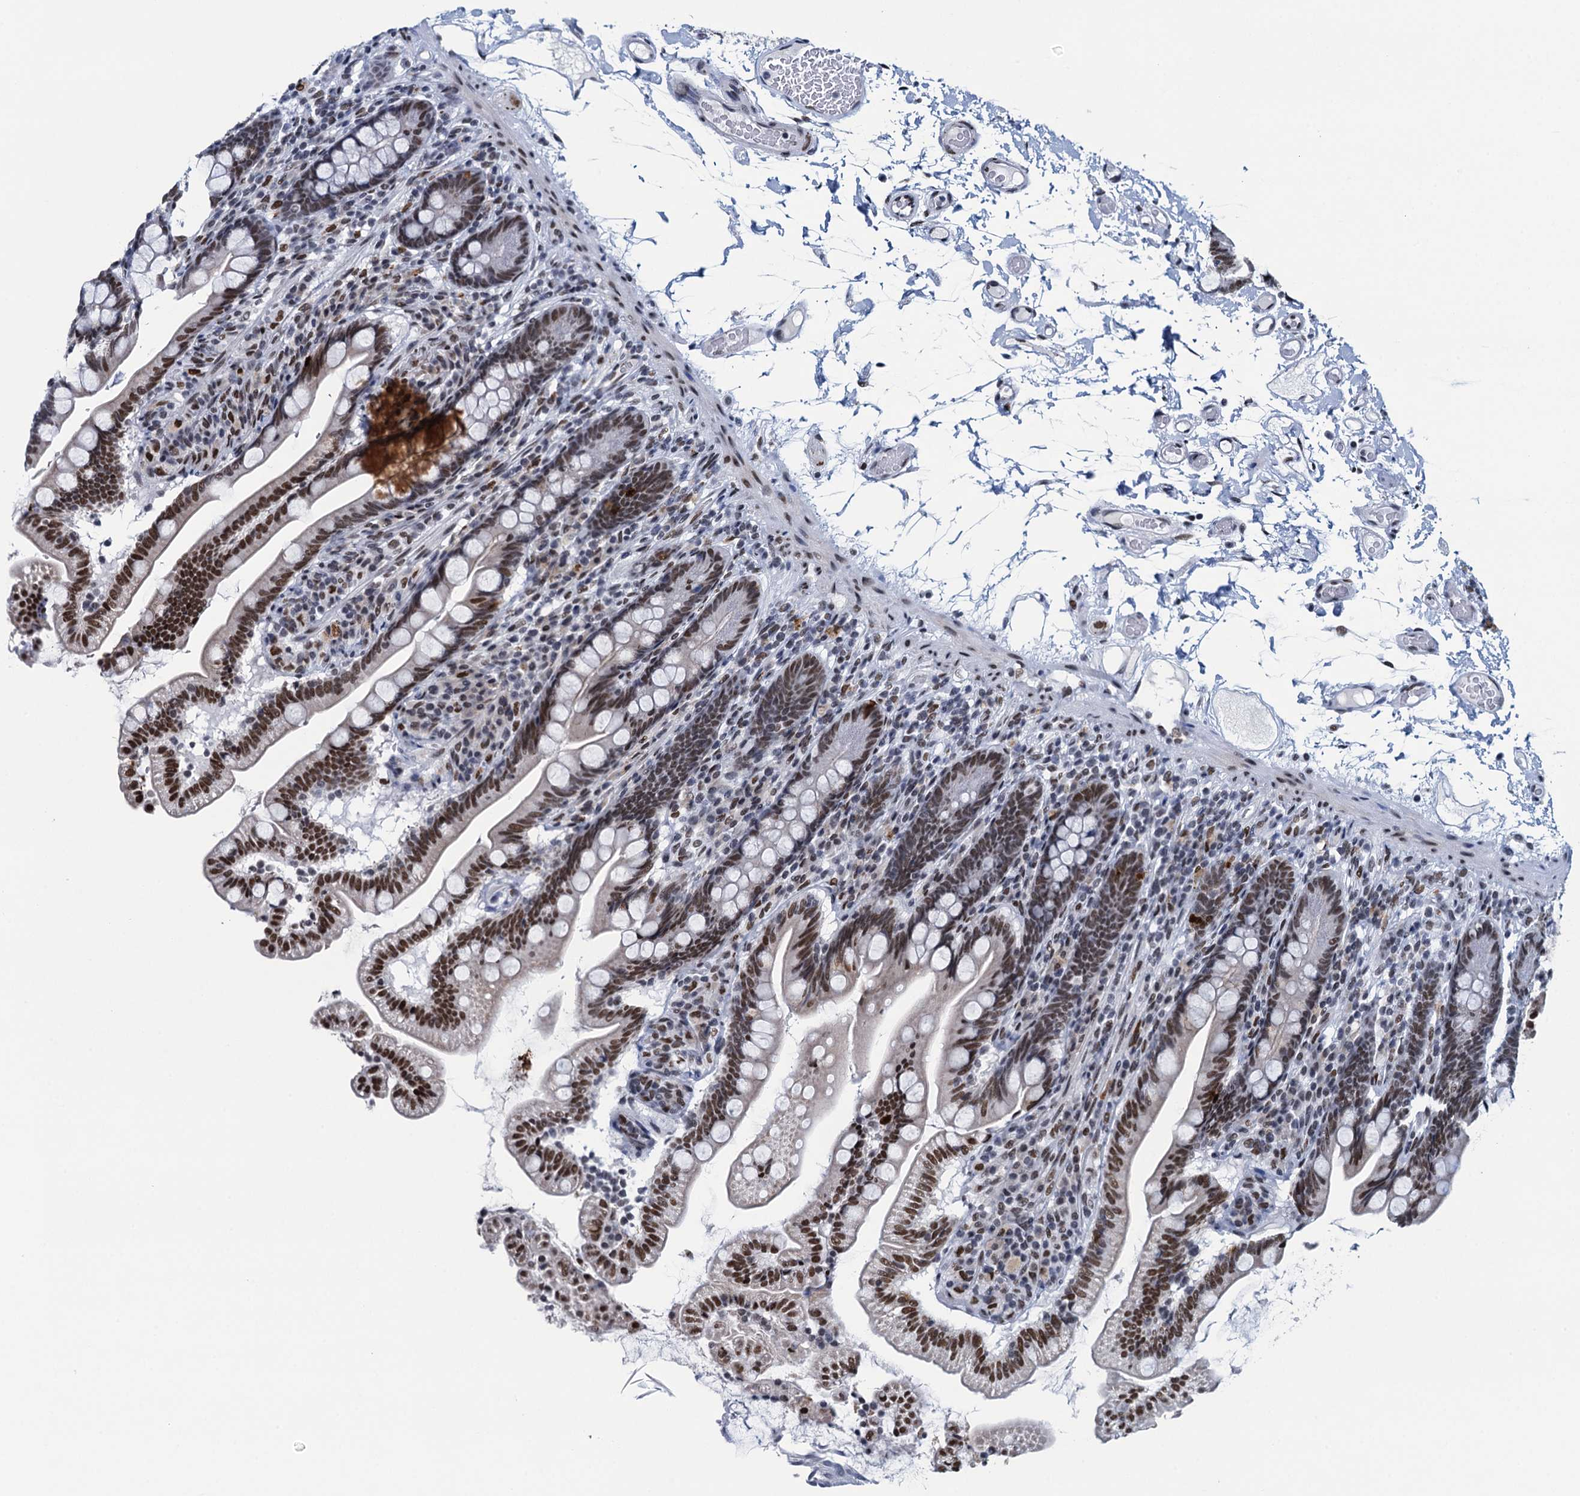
{"staining": {"intensity": "moderate", "quantity": ">75%", "location": "nuclear"}, "tissue": "small intestine", "cell_type": "Glandular cells", "image_type": "normal", "snomed": [{"axis": "morphology", "description": "Normal tissue, NOS"}, {"axis": "topography", "description": "Small intestine"}], "caption": "Brown immunohistochemical staining in normal human small intestine reveals moderate nuclear positivity in approximately >75% of glandular cells. (DAB IHC, brown staining for protein, blue staining for nuclei).", "gene": "HNRNPUL2", "patient": {"sex": "female", "age": 64}}